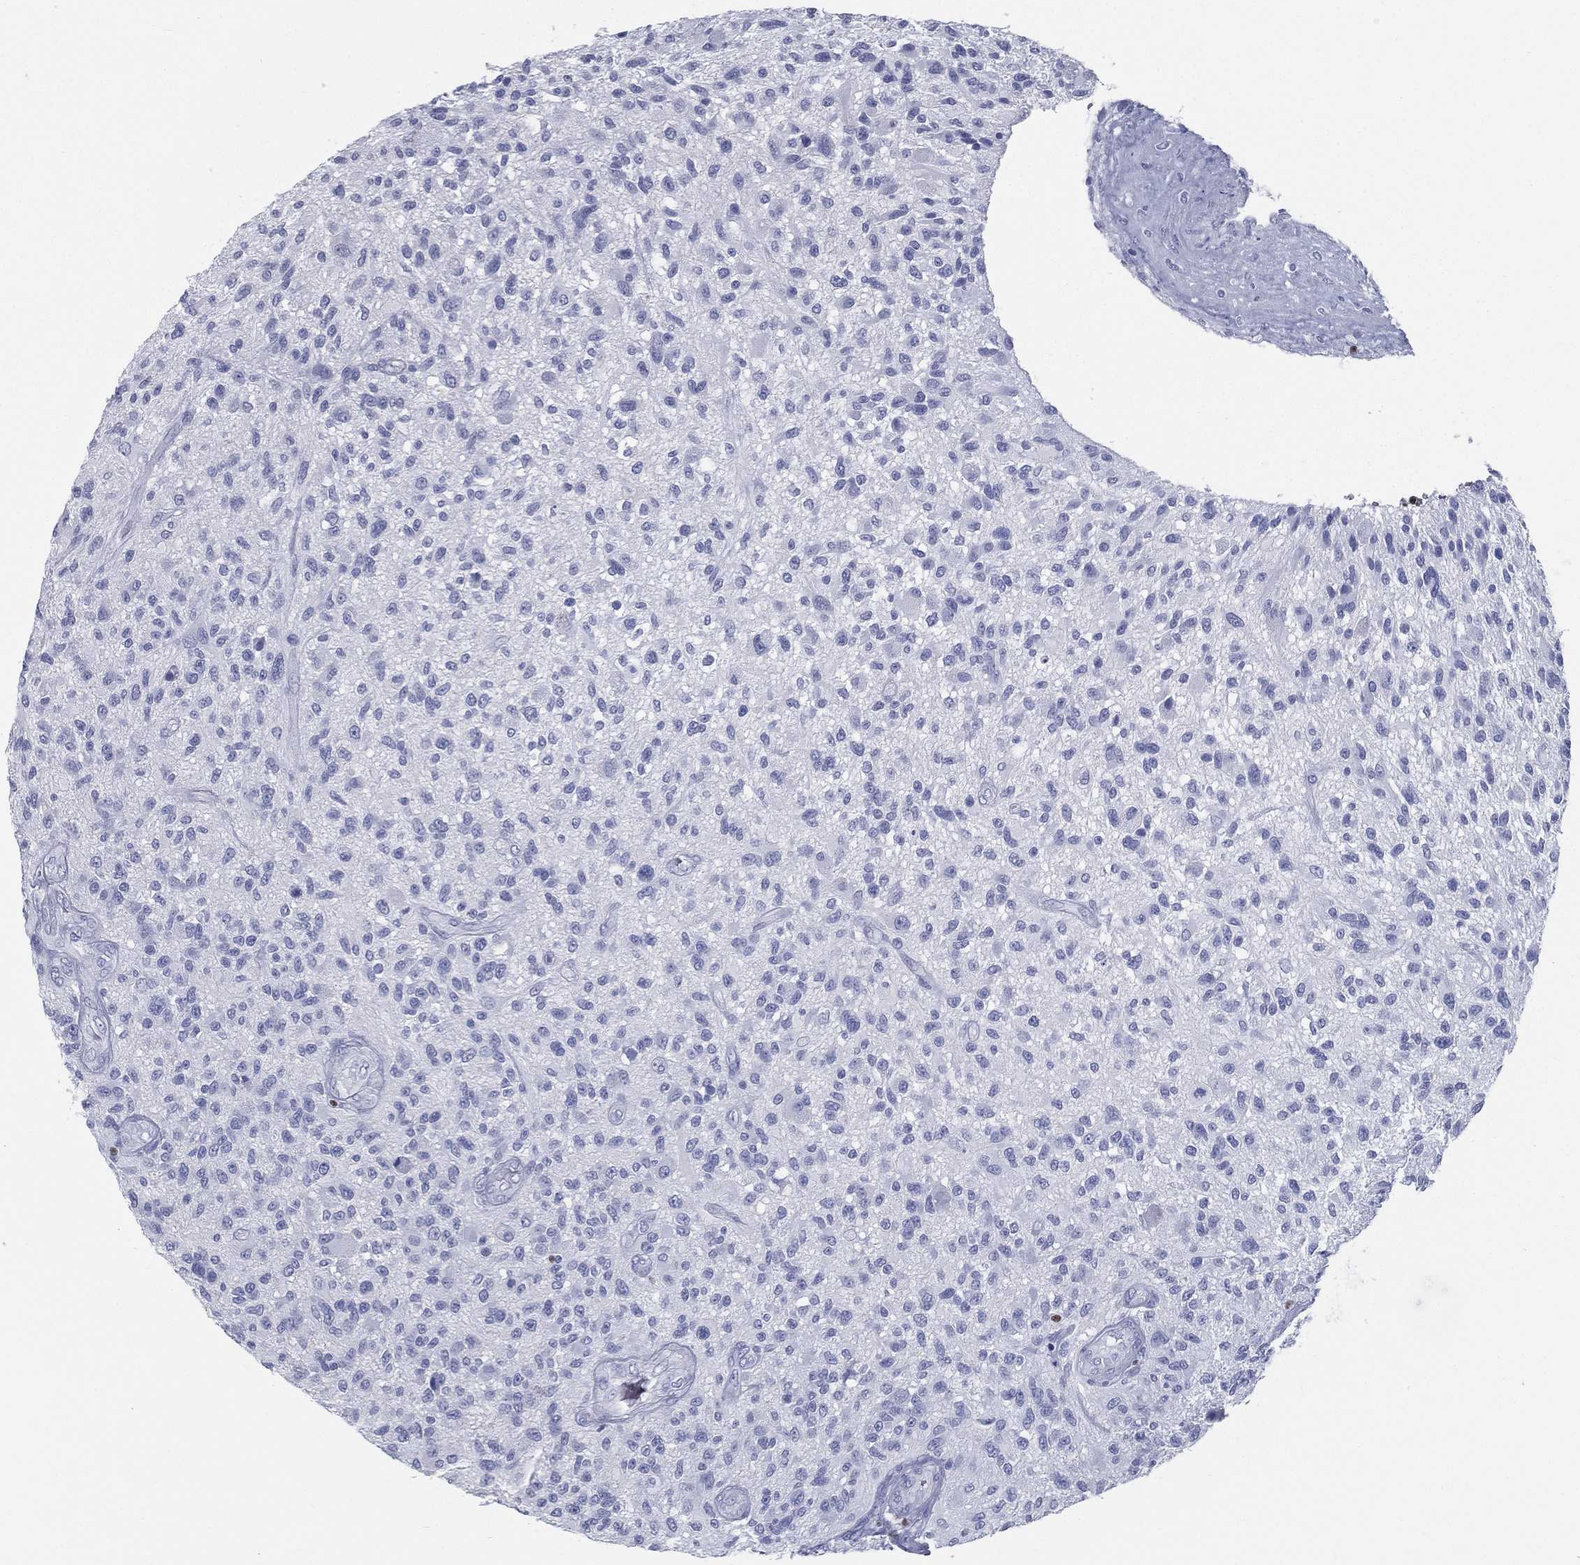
{"staining": {"intensity": "negative", "quantity": "none", "location": "none"}, "tissue": "glioma", "cell_type": "Tumor cells", "image_type": "cancer", "snomed": [{"axis": "morphology", "description": "Glioma, malignant, High grade"}, {"axis": "topography", "description": "Brain"}], "caption": "Malignant glioma (high-grade) was stained to show a protein in brown. There is no significant staining in tumor cells.", "gene": "PYHIN1", "patient": {"sex": "male", "age": 47}}